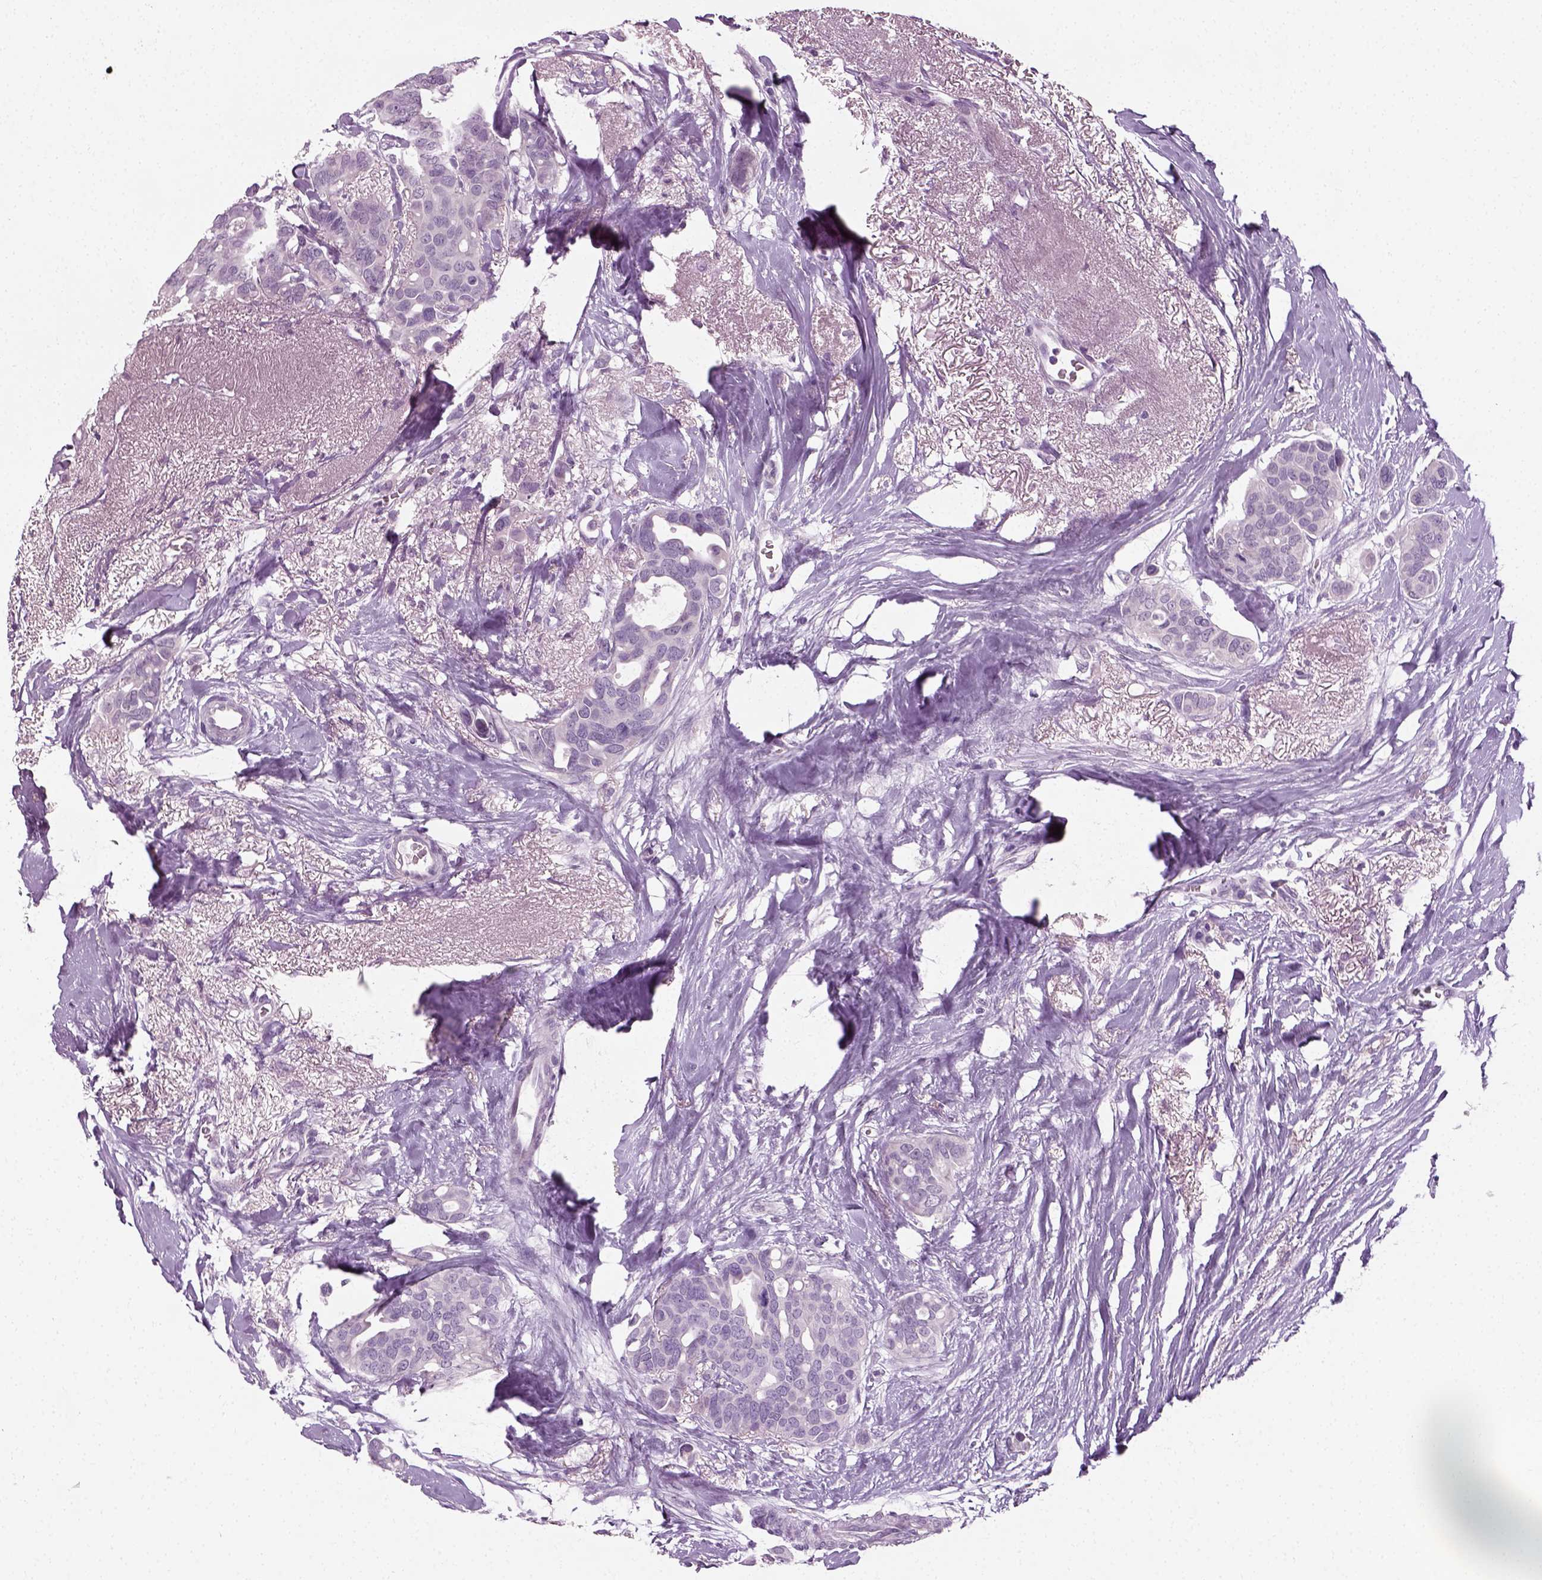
{"staining": {"intensity": "negative", "quantity": "none", "location": "none"}, "tissue": "breast cancer", "cell_type": "Tumor cells", "image_type": "cancer", "snomed": [{"axis": "morphology", "description": "Duct carcinoma"}, {"axis": "topography", "description": "Breast"}], "caption": "Tumor cells are negative for brown protein staining in breast invasive ductal carcinoma.", "gene": "SPATA31E1", "patient": {"sex": "female", "age": 54}}